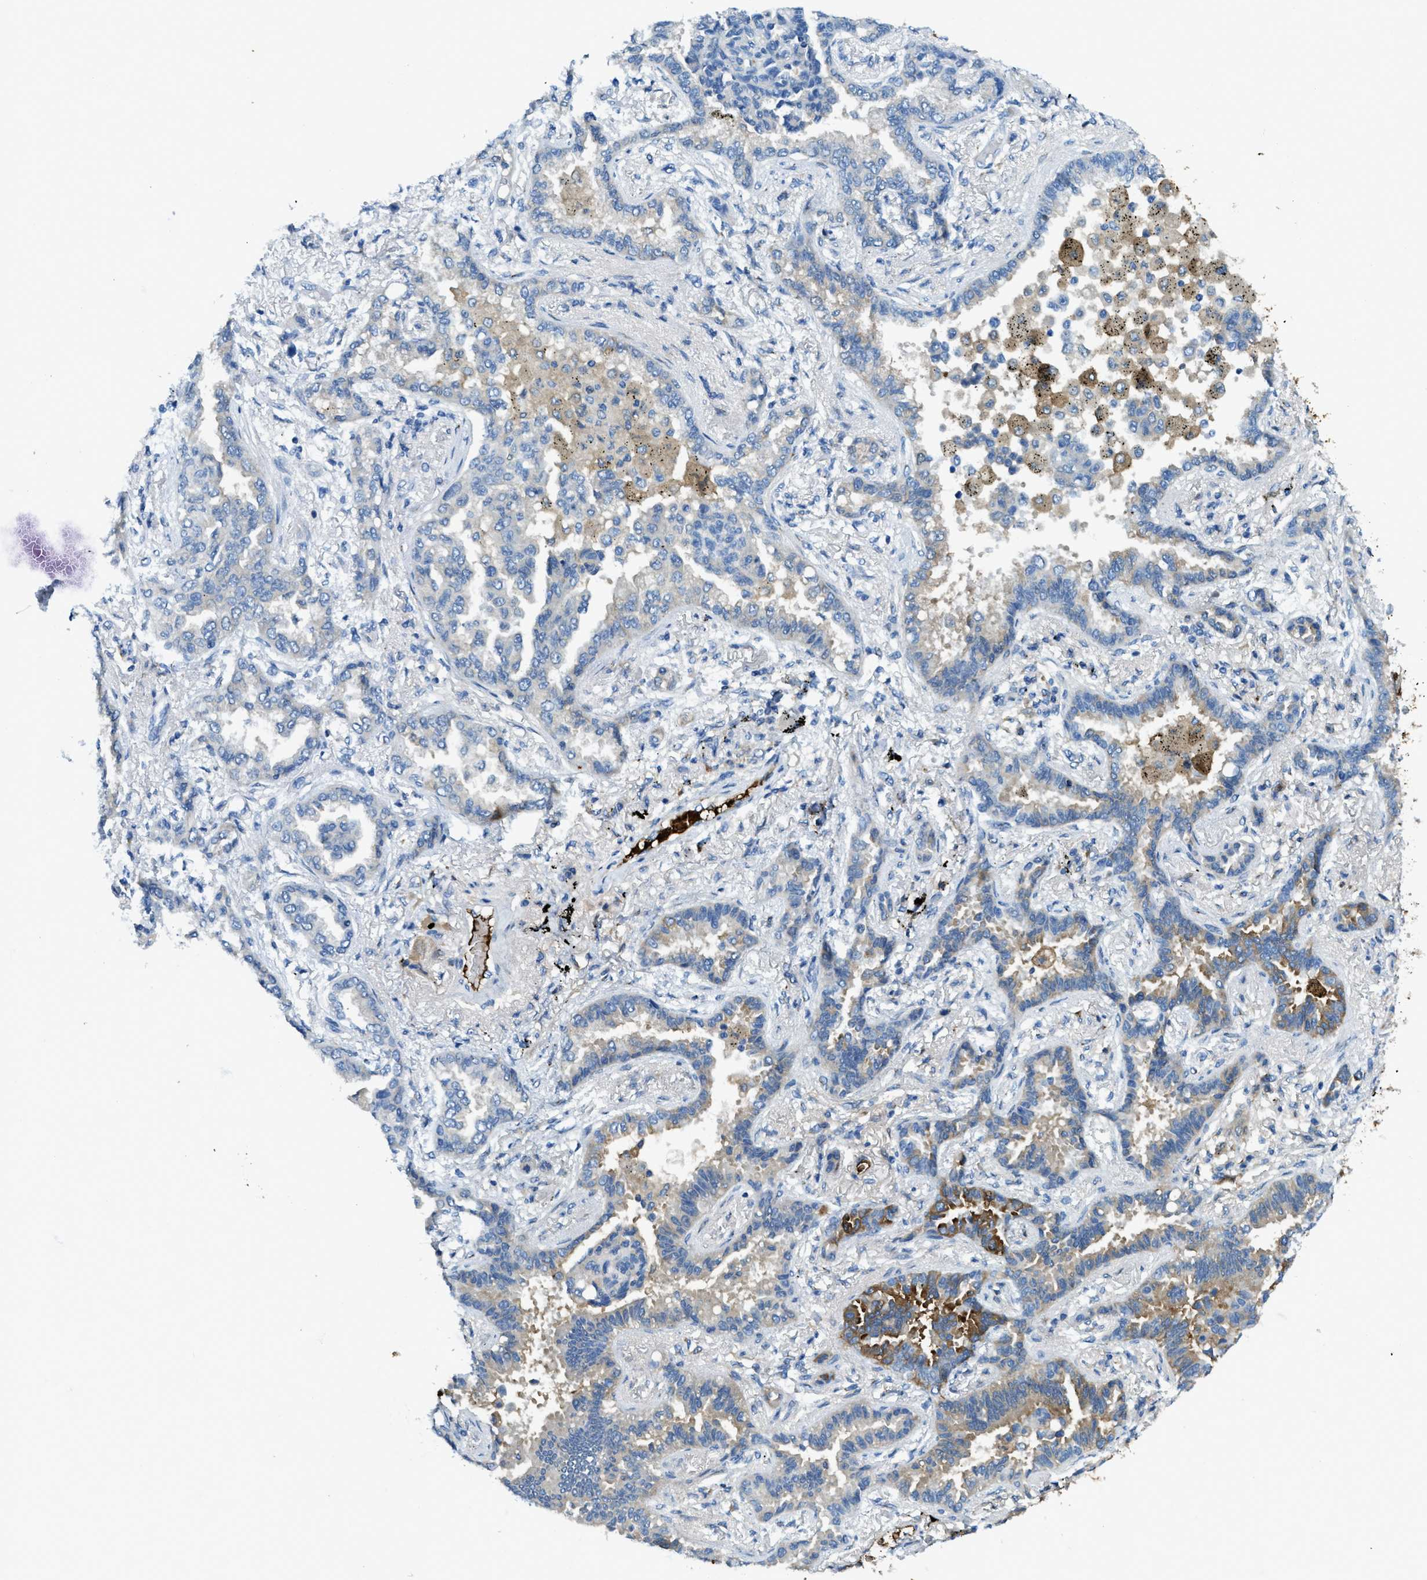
{"staining": {"intensity": "weak", "quantity": "25%-75%", "location": "cytoplasmic/membranous"}, "tissue": "lung cancer", "cell_type": "Tumor cells", "image_type": "cancer", "snomed": [{"axis": "morphology", "description": "Normal tissue, NOS"}, {"axis": "morphology", "description": "Adenocarcinoma, NOS"}, {"axis": "topography", "description": "Lung"}], "caption": "Immunohistochemical staining of human lung adenocarcinoma displays low levels of weak cytoplasmic/membranous protein positivity in approximately 25%-75% of tumor cells.", "gene": "TRIM59", "patient": {"sex": "male", "age": 59}}